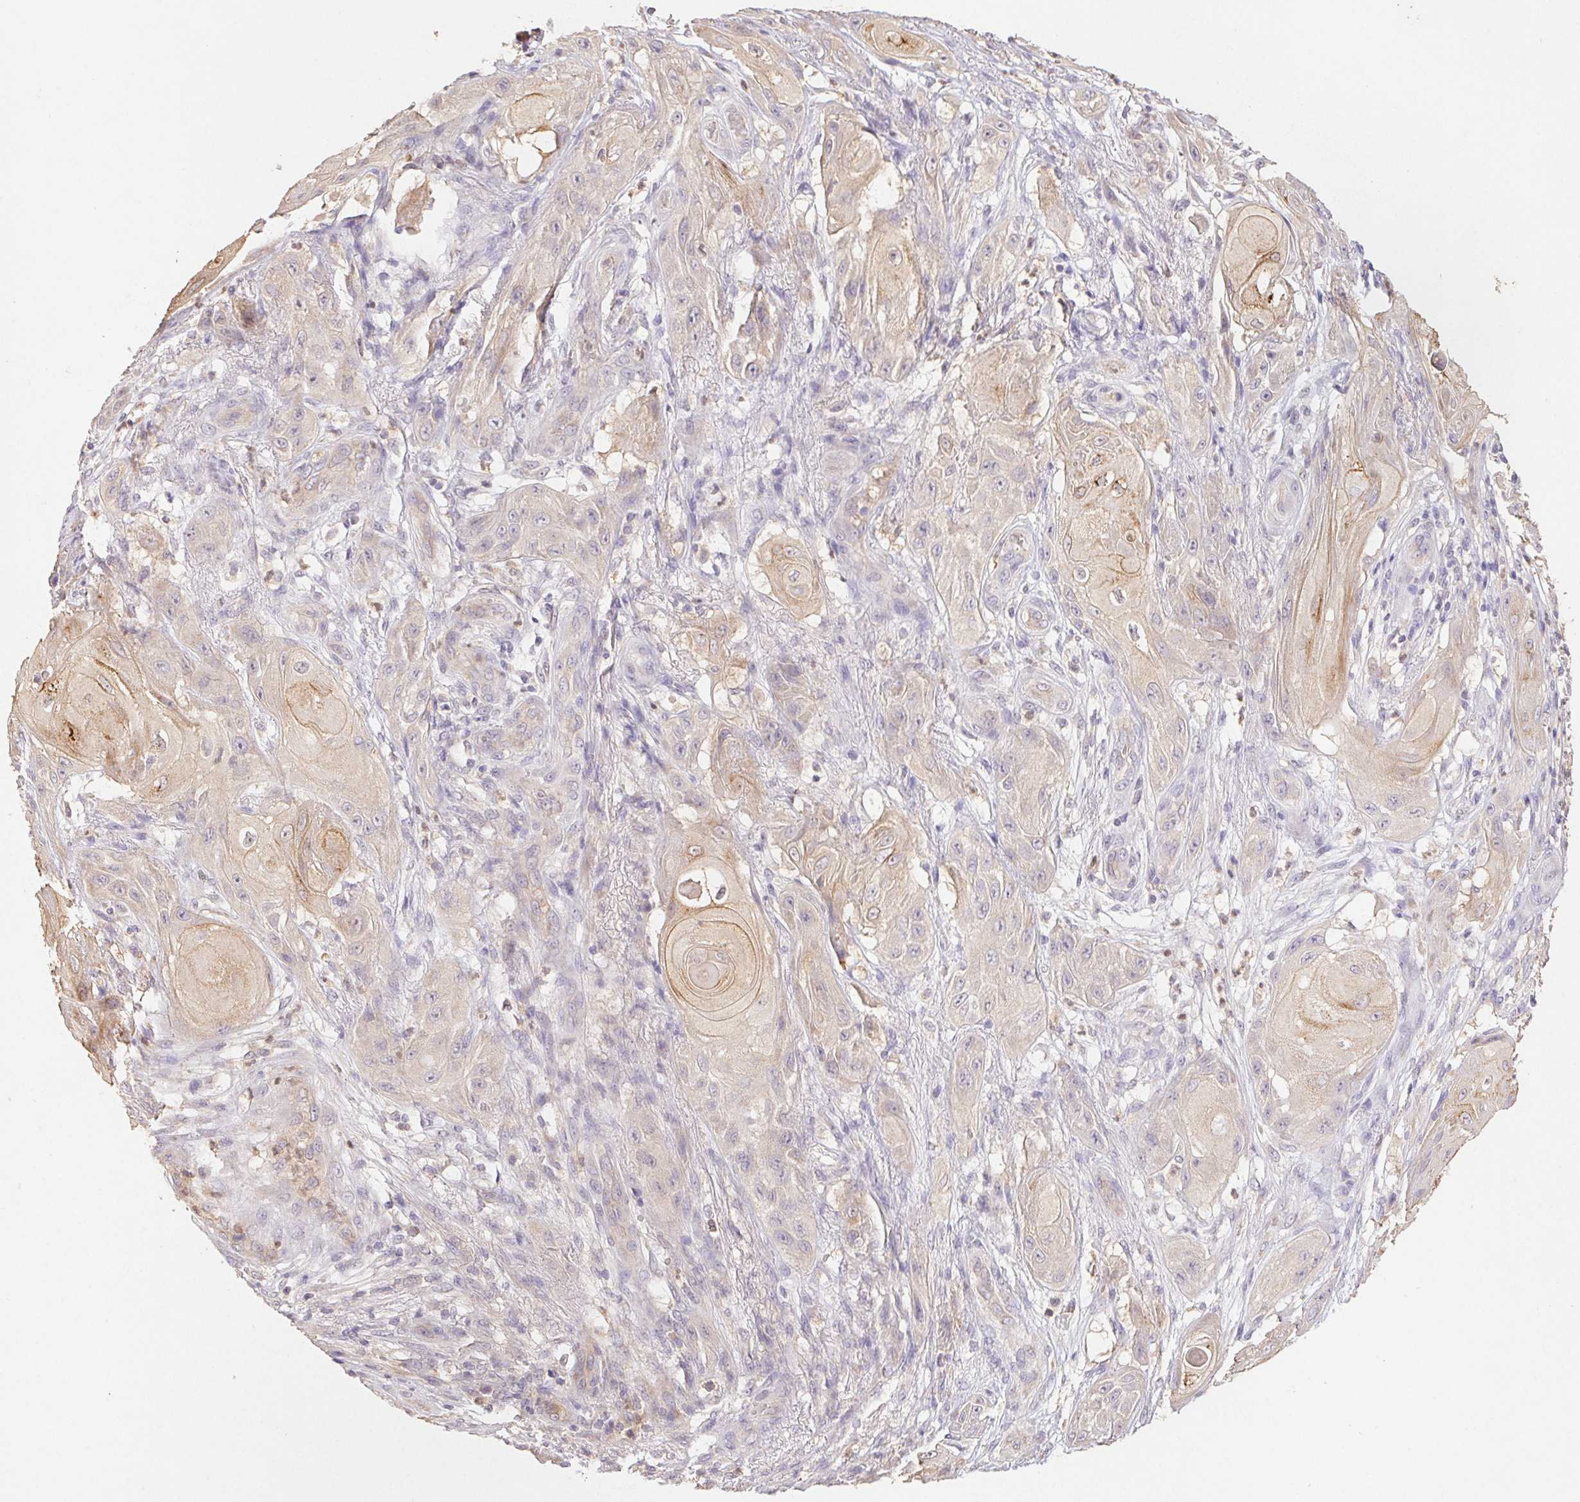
{"staining": {"intensity": "weak", "quantity": "25%-75%", "location": "cytoplasmic/membranous"}, "tissue": "skin cancer", "cell_type": "Tumor cells", "image_type": "cancer", "snomed": [{"axis": "morphology", "description": "Squamous cell carcinoma, NOS"}, {"axis": "topography", "description": "Skin"}], "caption": "Tumor cells show low levels of weak cytoplasmic/membranous staining in about 25%-75% of cells in human skin cancer.", "gene": "RAB11A", "patient": {"sex": "male", "age": 62}}